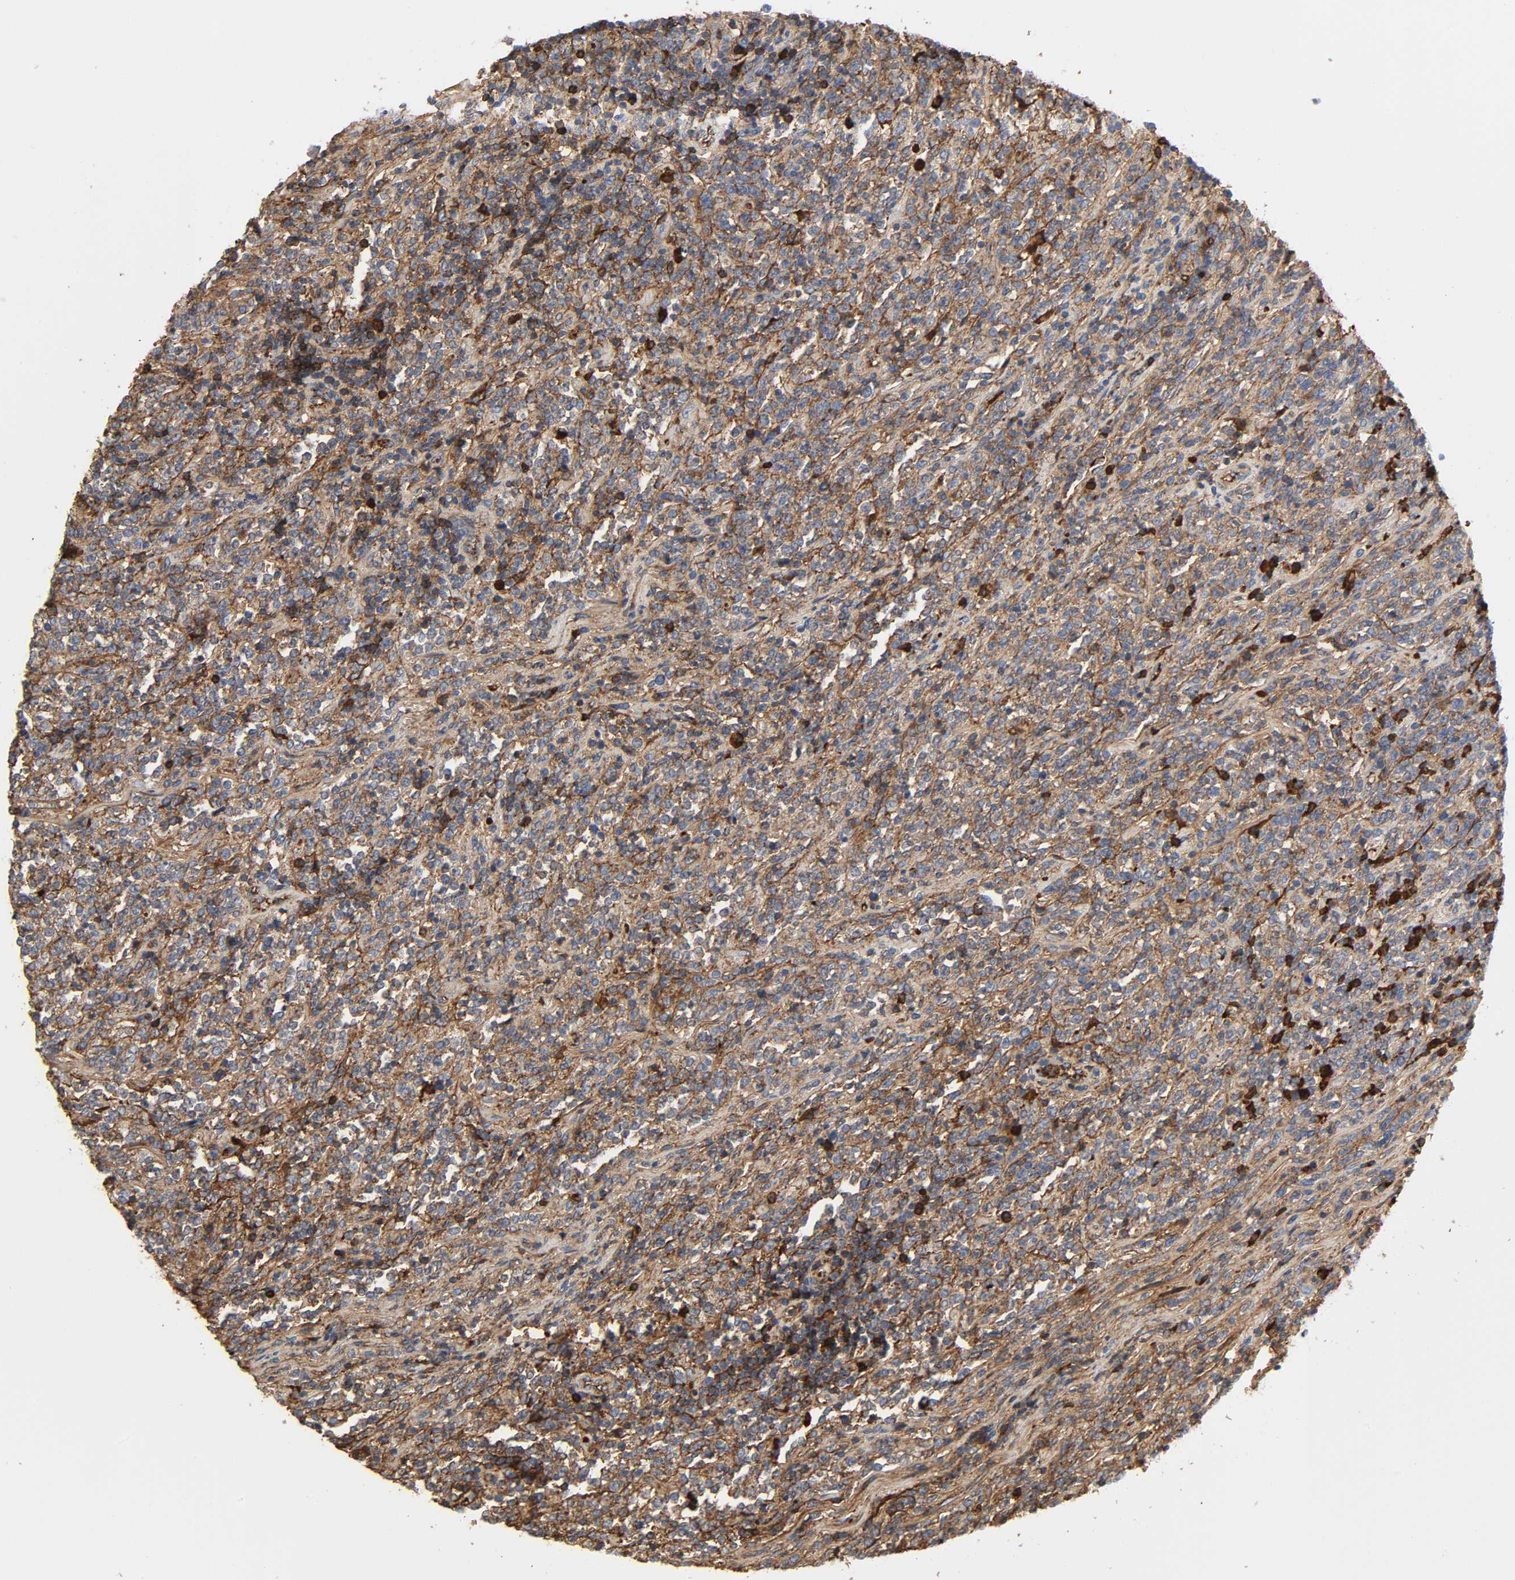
{"staining": {"intensity": "moderate", "quantity": ">75%", "location": "cytoplasmic/membranous"}, "tissue": "lymphoma", "cell_type": "Tumor cells", "image_type": "cancer", "snomed": [{"axis": "morphology", "description": "Malignant lymphoma, non-Hodgkin's type, High grade"}, {"axis": "topography", "description": "Soft tissue"}], "caption": "Approximately >75% of tumor cells in high-grade malignant lymphoma, non-Hodgkin's type demonstrate moderate cytoplasmic/membranous protein expression as visualized by brown immunohistochemical staining.", "gene": "C3", "patient": {"sex": "male", "age": 18}}